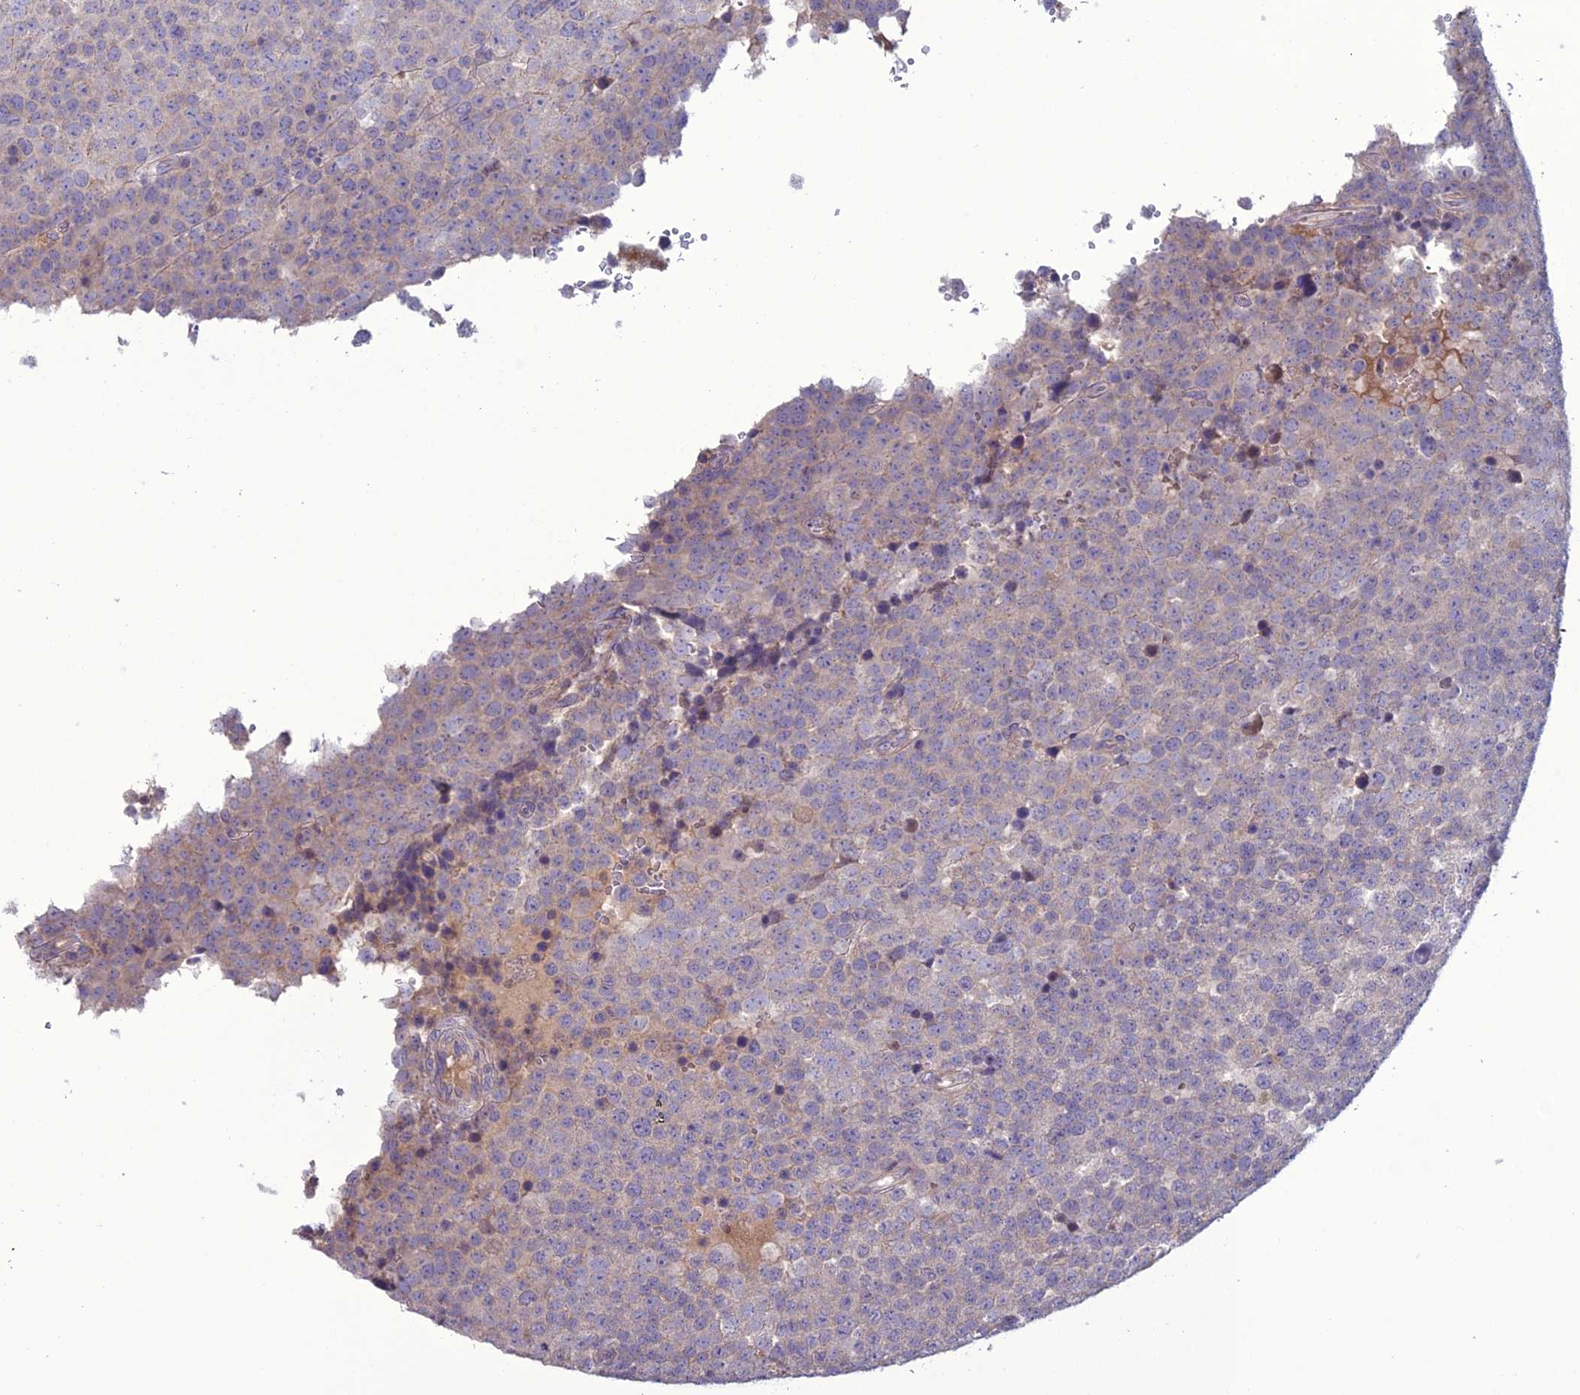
{"staining": {"intensity": "weak", "quantity": "<25%", "location": "cytoplasmic/membranous"}, "tissue": "testis cancer", "cell_type": "Tumor cells", "image_type": "cancer", "snomed": [{"axis": "morphology", "description": "Seminoma, NOS"}, {"axis": "topography", "description": "Testis"}], "caption": "IHC histopathology image of neoplastic tissue: human testis seminoma stained with DAB (3,3'-diaminobenzidine) demonstrates no significant protein positivity in tumor cells.", "gene": "C2orf76", "patient": {"sex": "male", "age": 71}}